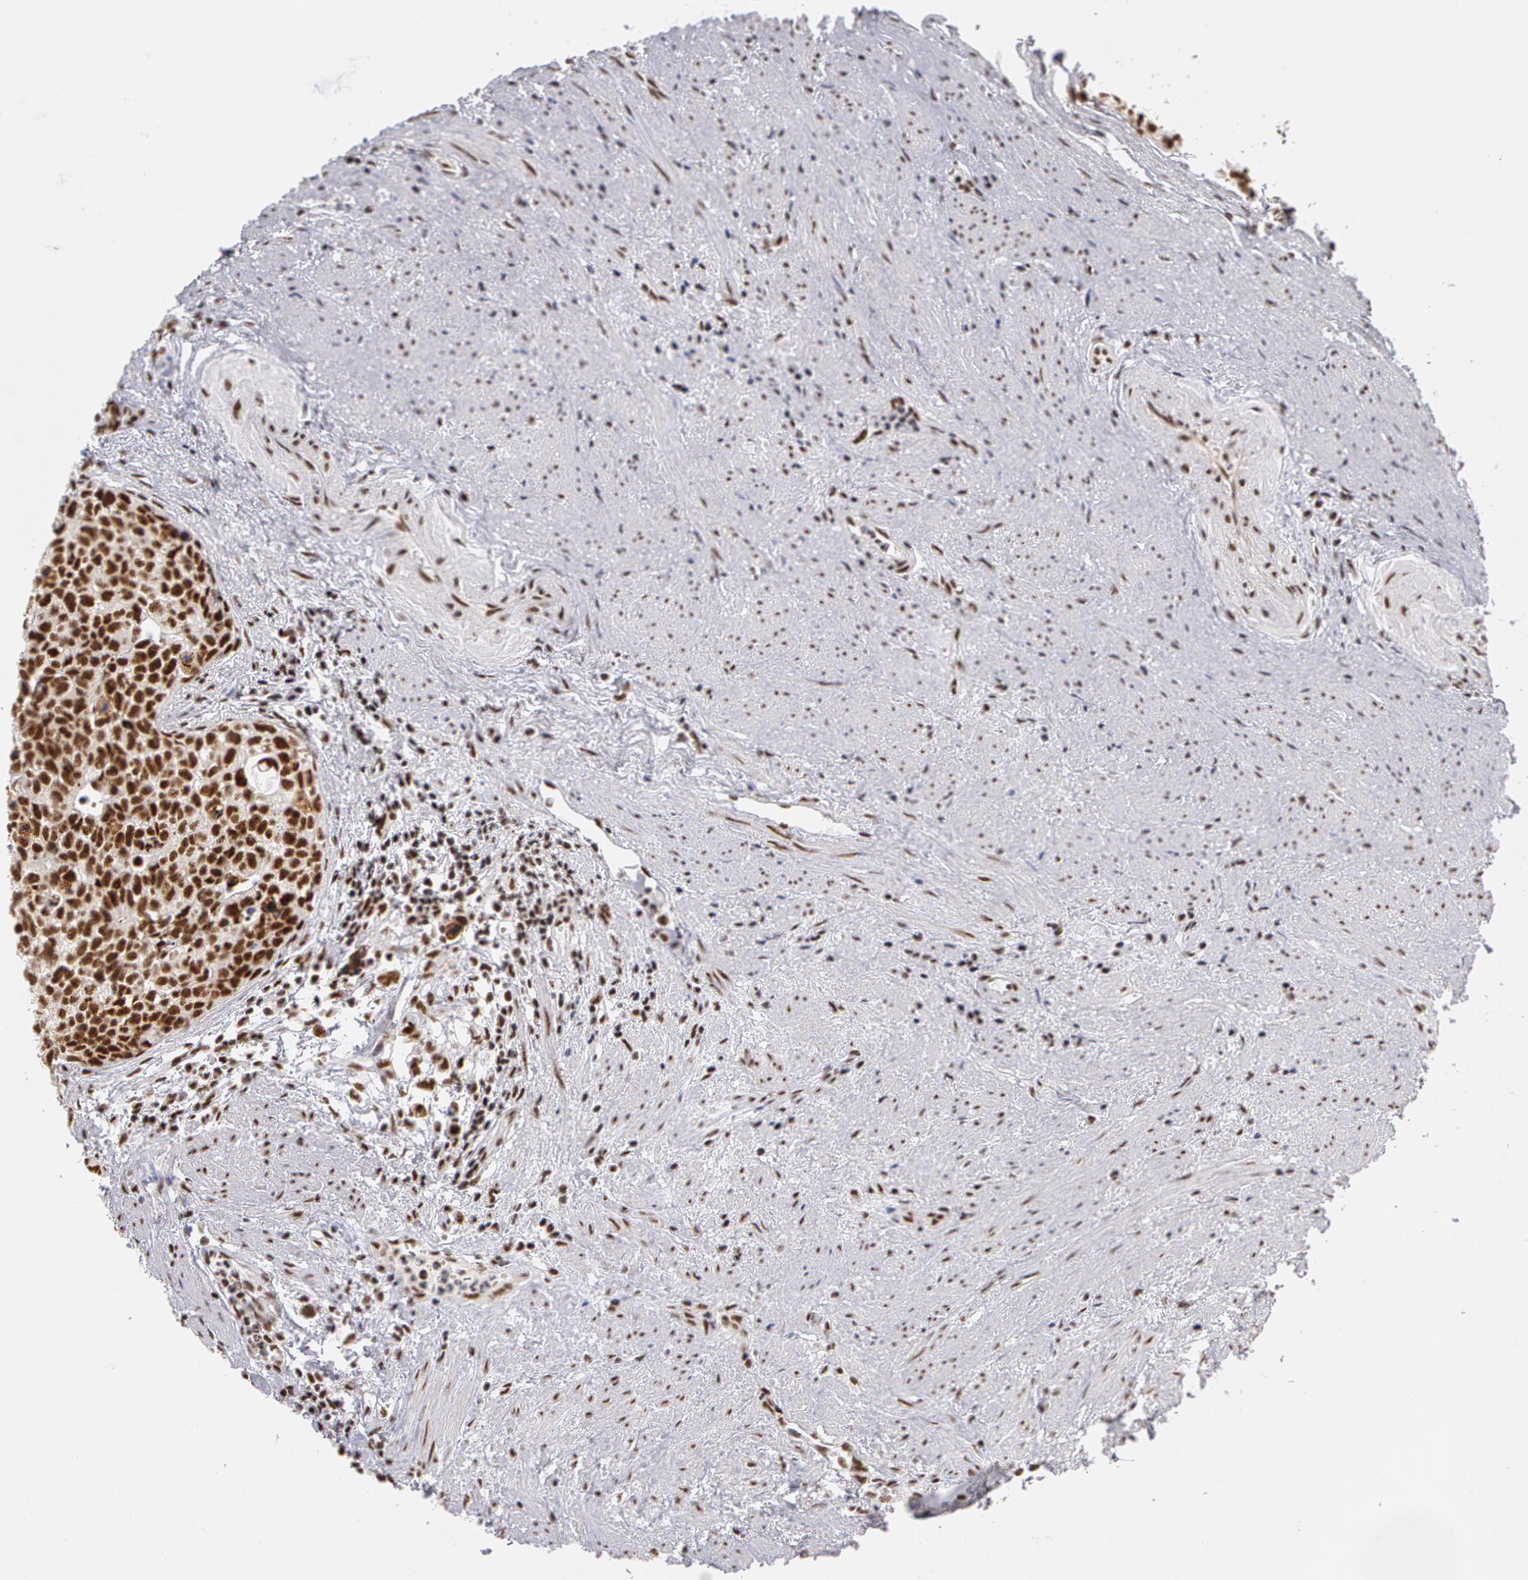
{"staining": {"intensity": "strong", "quantity": ">75%", "location": "nuclear"}, "tissue": "urothelial cancer", "cell_type": "Tumor cells", "image_type": "cancer", "snomed": [{"axis": "morphology", "description": "Urothelial carcinoma, High grade"}, {"axis": "topography", "description": "Urinary bladder"}], "caption": "Tumor cells exhibit strong nuclear staining in approximately >75% of cells in urothelial carcinoma (high-grade).", "gene": "PNN", "patient": {"sex": "male", "age": 81}}